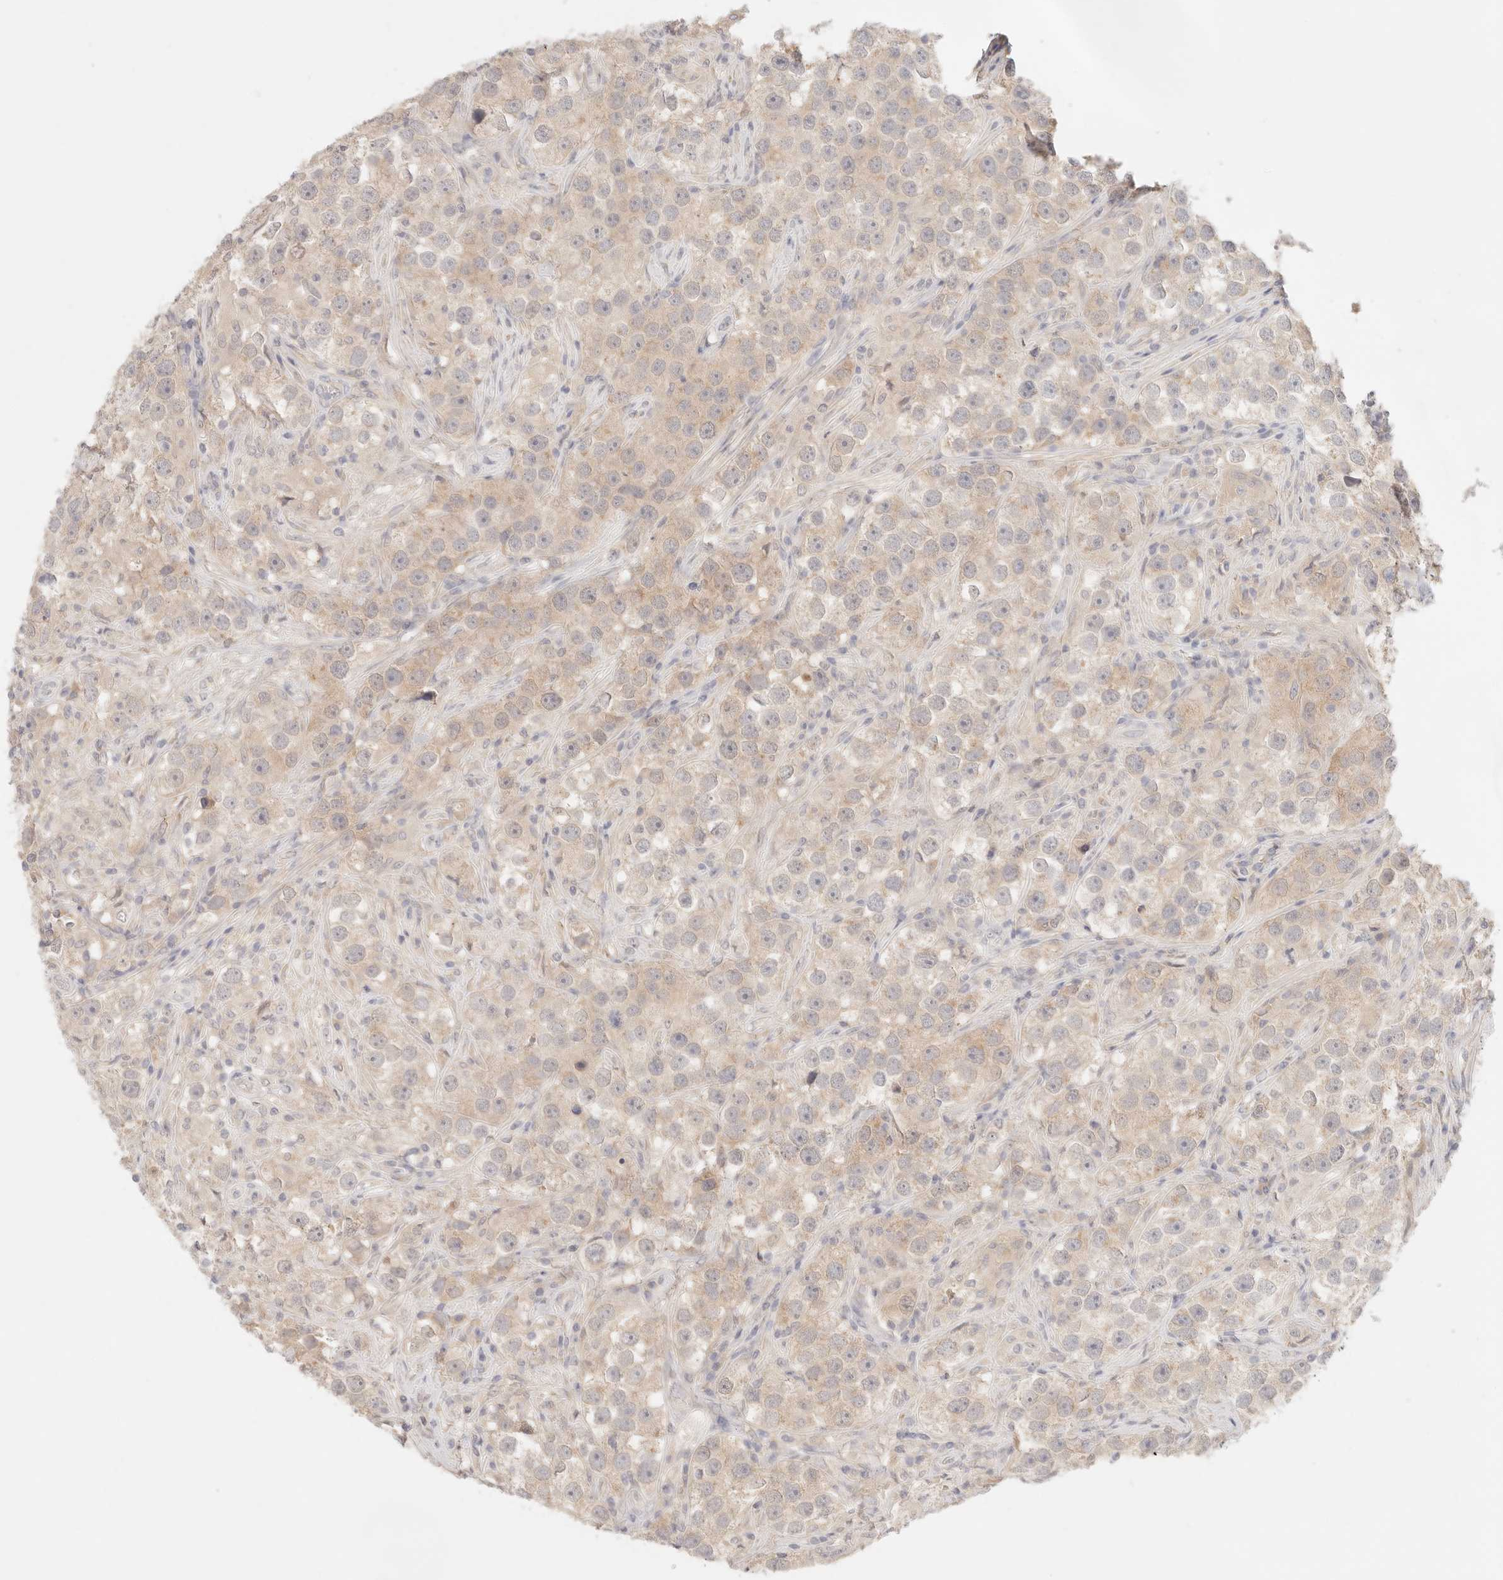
{"staining": {"intensity": "weak", "quantity": ">75%", "location": "cytoplasmic/membranous"}, "tissue": "testis cancer", "cell_type": "Tumor cells", "image_type": "cancer", "snomed": [{"axis": "morphology", "description": "Seminoma, NOS"}, {"axis": "topography", "description": "Testis"}], "caption": "High-power microscopy captured an IHC micrograph of testis seminoma, revealing weak cytoplasmic/membranous staining in about >75% of tumor cells.", "gene": "SPHK1", "patient": {"sex": "male", "age": 49}}